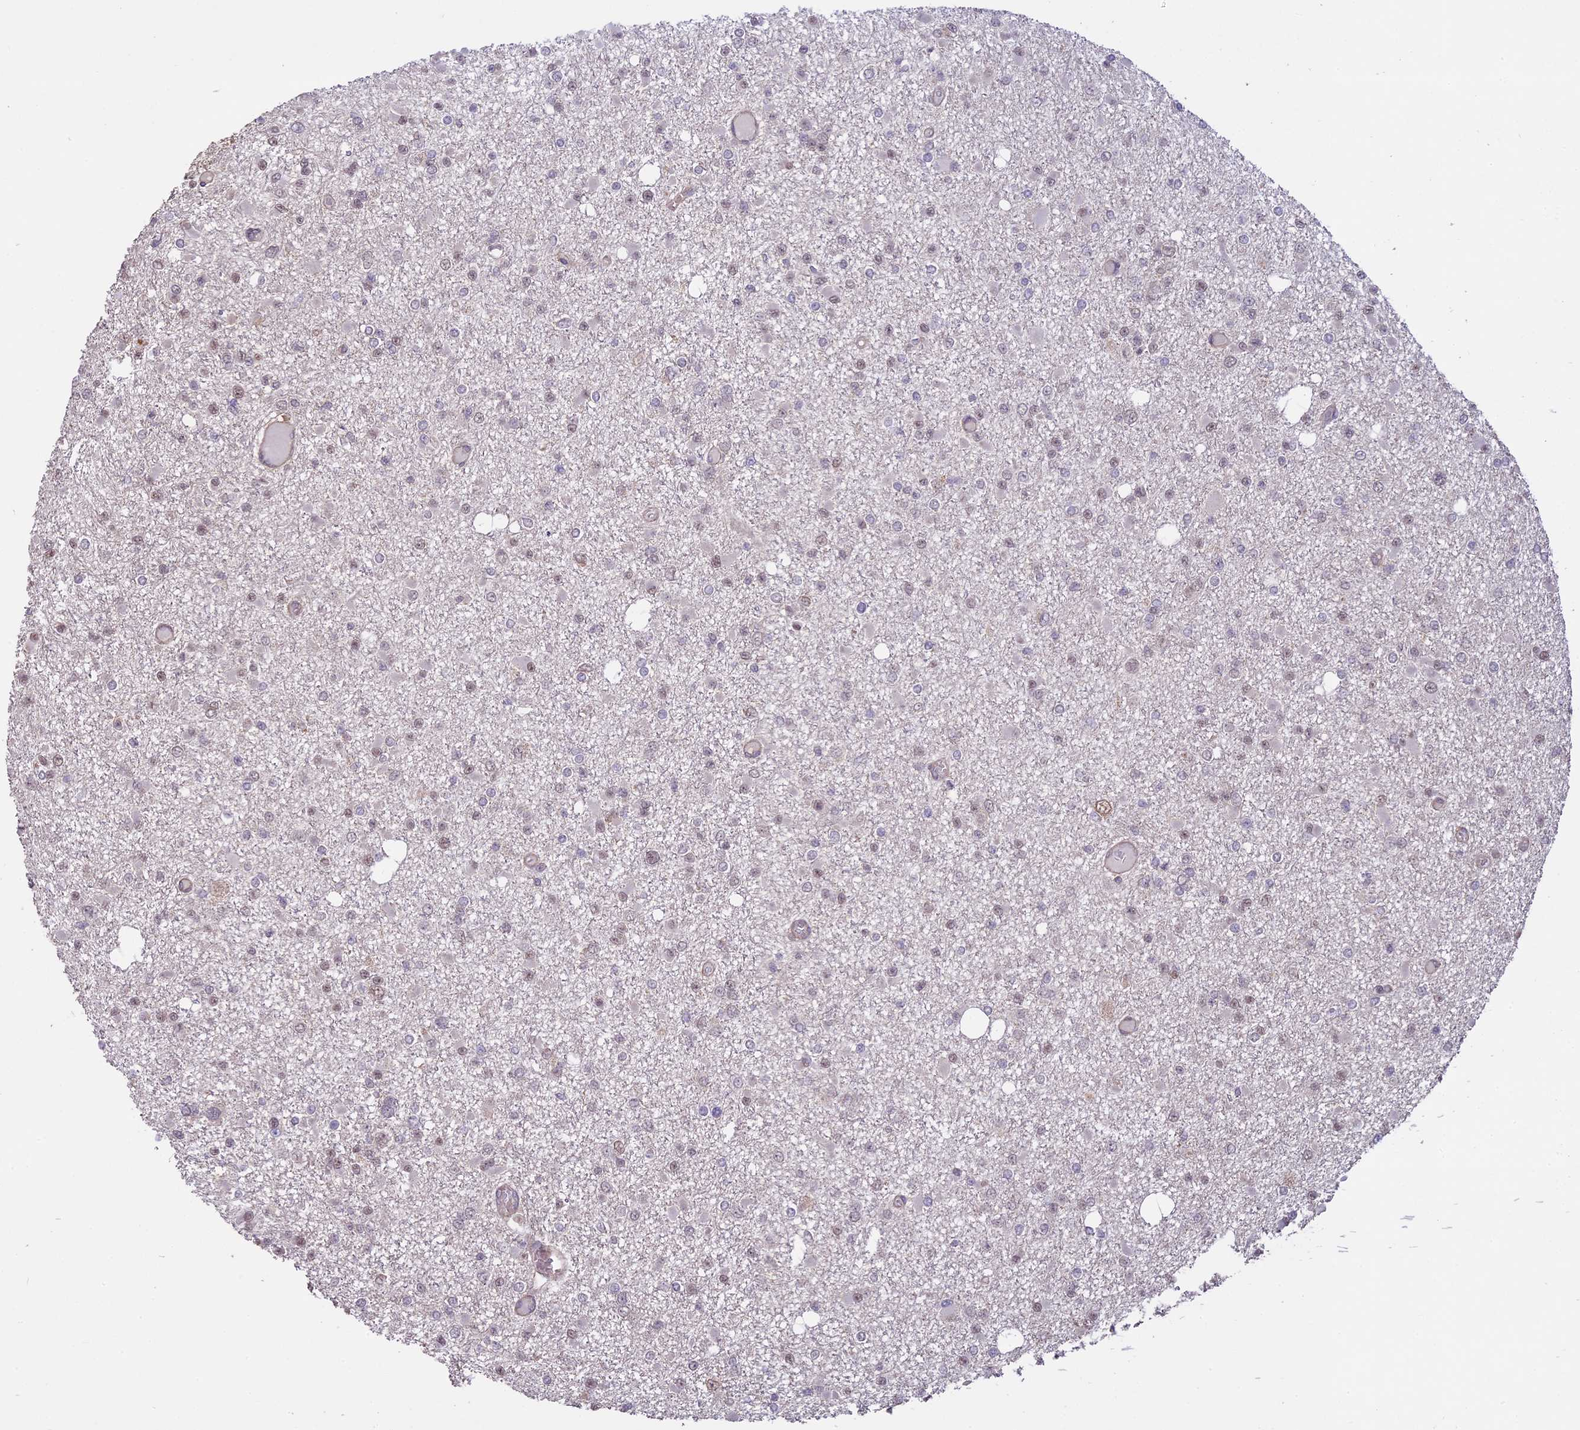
{"staining": {"intensity": "negative", "quantity": "none", "location": "none"}, "tissue": "glioma", "cell_type": "Tumor cells", "image_type": "cancer", "snomed": [{"axis": "morphology", "description": "Glioma, malignant, Low grade"}, {"axis": "topography", "description": "Brain"}], "caption": "A high-resolution photomicrograph shows immunohistochemistry staining of malignant glioma (low-grade), which exhibits no significant positivity in tumor cells. The staining was performed using DAB (3,3'-diaminobenzidine) to visualize the protein expression in brown, while the nuclei were stained in blue with hematoxylin (Magnification: 20x).", "gene": "BCAS4", "patient": {"sex": "female", "age": 22}}